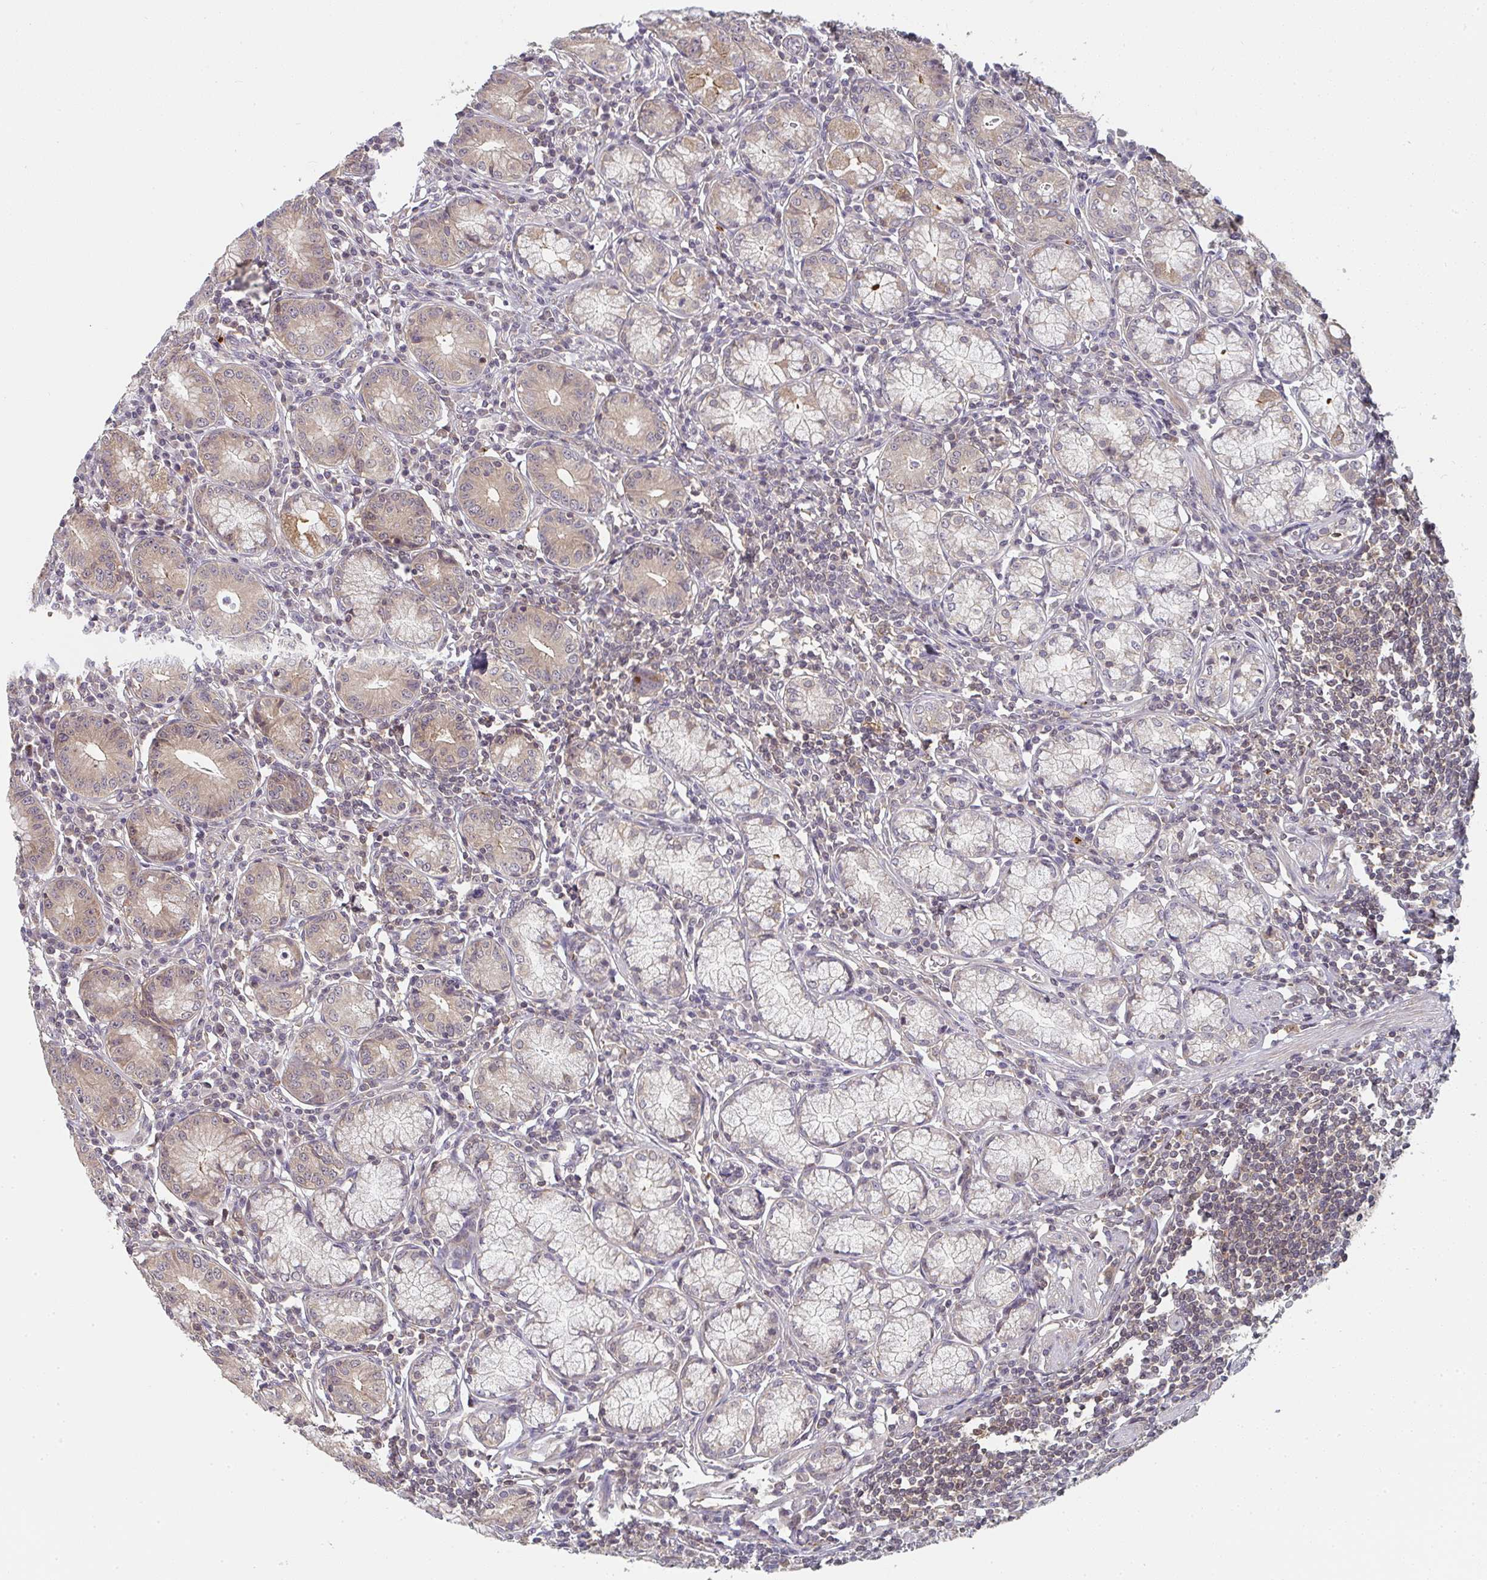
{"staining": {"intensity": "moderate", "quantity": "25%-75%", "location": "cytoplasmic/membranous"}, "tissue": "stomach", "cell_type": "Glandular cells", "image_type": "normal", "snomed": [{"axis": "morphology", "description": "Normal tissue, NOS"}, {"axis": "topography", "description": "Stomach"}], "caption": "High-magnification brightfield microscopy of unremarkable stomach stained with DAB (3,3'-diaminobenzidine) (brown) and counterstained with hematoxylin (blue). glandular cells exhibit moderate cytoplasmic/membranous staining is present in about25%-75% of cells. The staining was performed using DAB (3,3'-diaminobenzidine) to visualize the protein expression in brown, while the nuclei were stained in blue with hematoxylin (Magnification: 20x).", "gene": "RANGRF", "patient": {"sex": "male", "age": 55}}